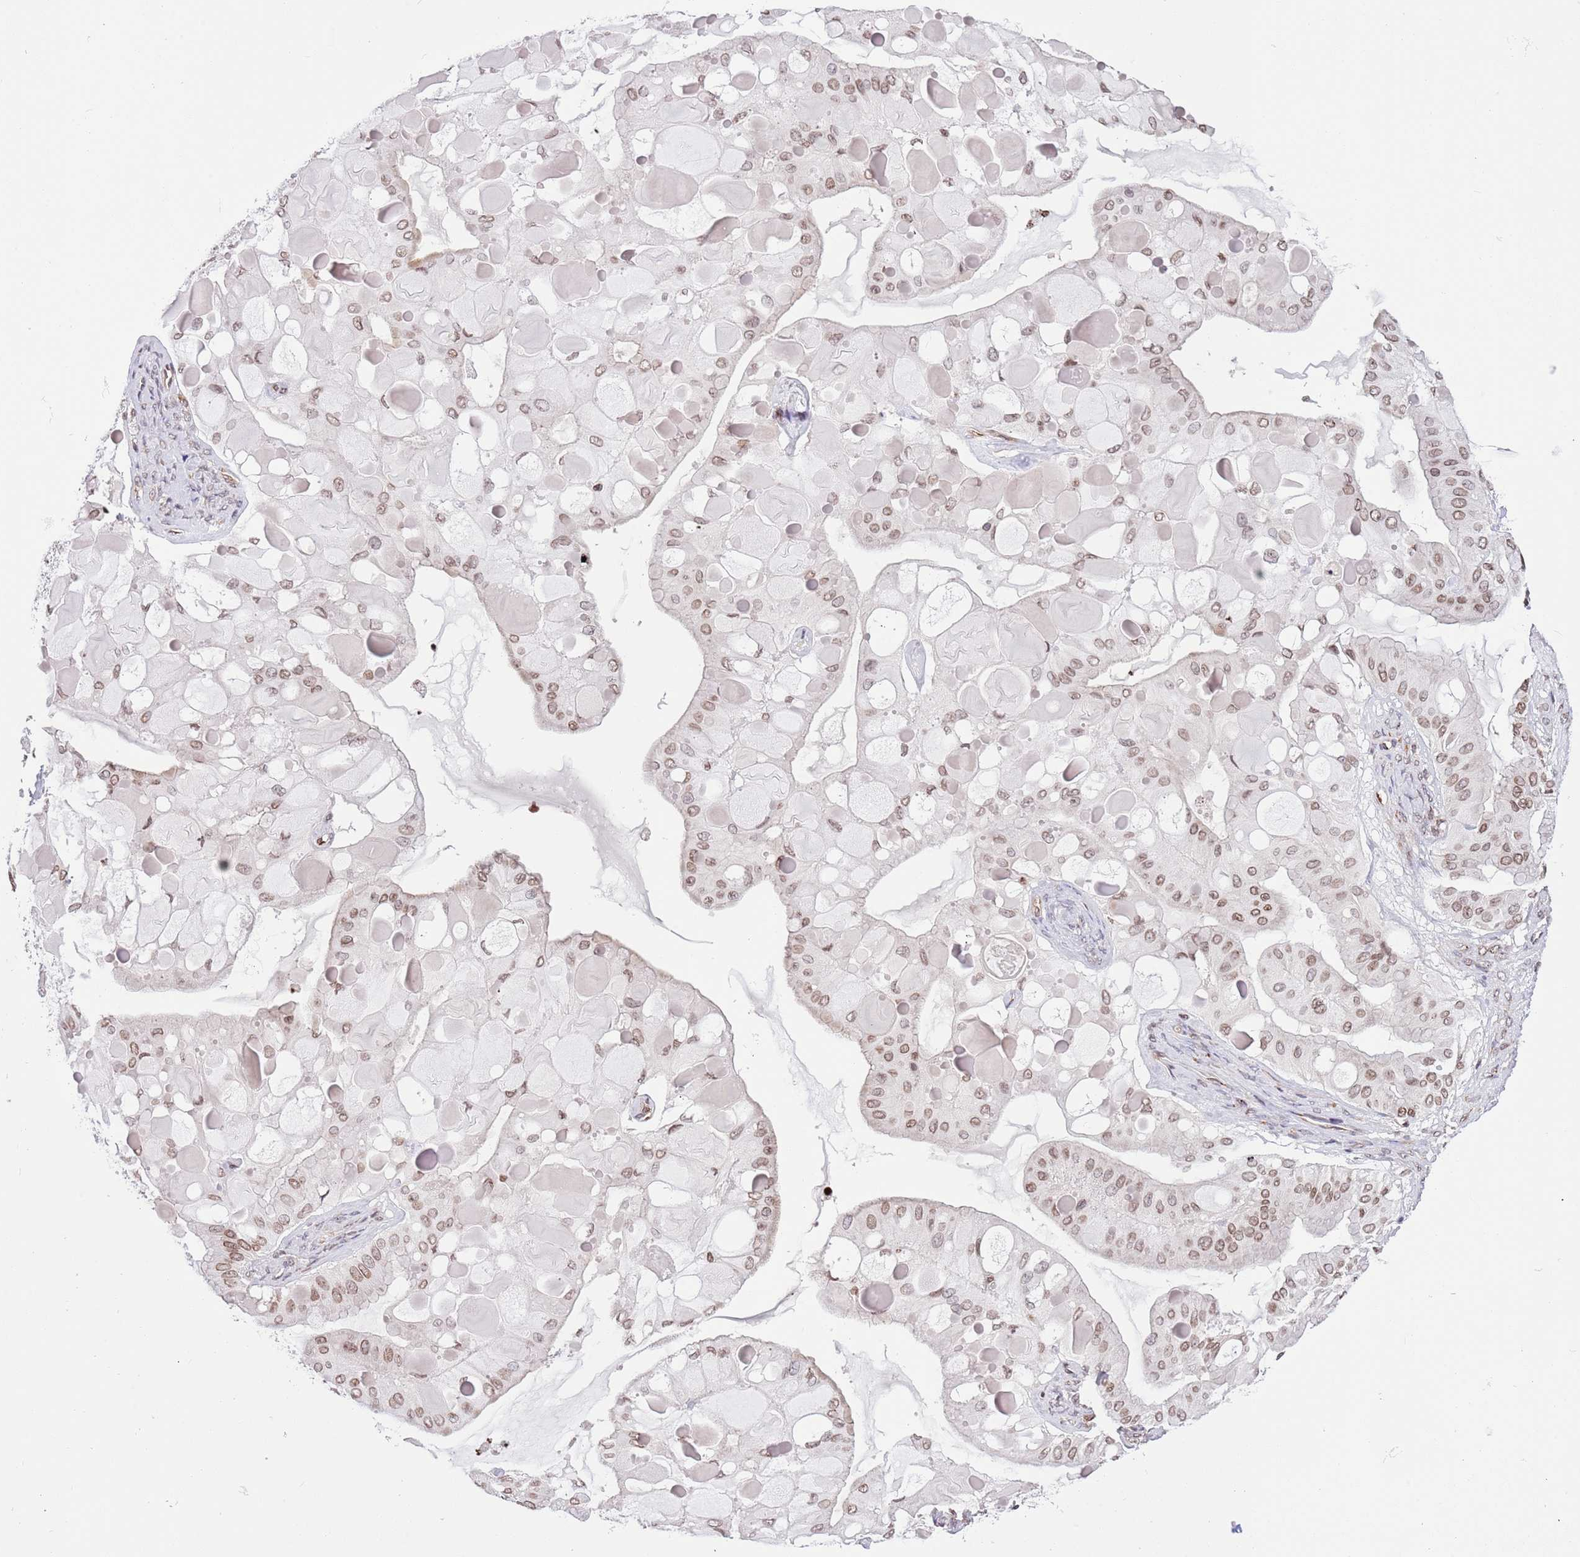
{"staining": {"intensity": "moderate", "quantity": ">75%", "location": "nuclear"}, "tissue": "ovarian cancer", "cell_type": "Tumor cells", "image_type": "cancer", "snomed": [{"axis": "morphology", "description": "Cystadenocarcinoma, mucinous, NOS"}, {"axis": "topography", "description": "Ovary"}], "caption": "Immunohistochemical staining of ovarian cancer (mucinous cystadenocarcinoma) exhibits medium levels of moderate nuclear protein expression in about >75% of tumor cells. (DAB (3,3'-diaminobenzidine) IHC with brightfield microscopy, high magnification).", "gene": "NRIP1", "patient": {"sex": "female", "age": 61}}